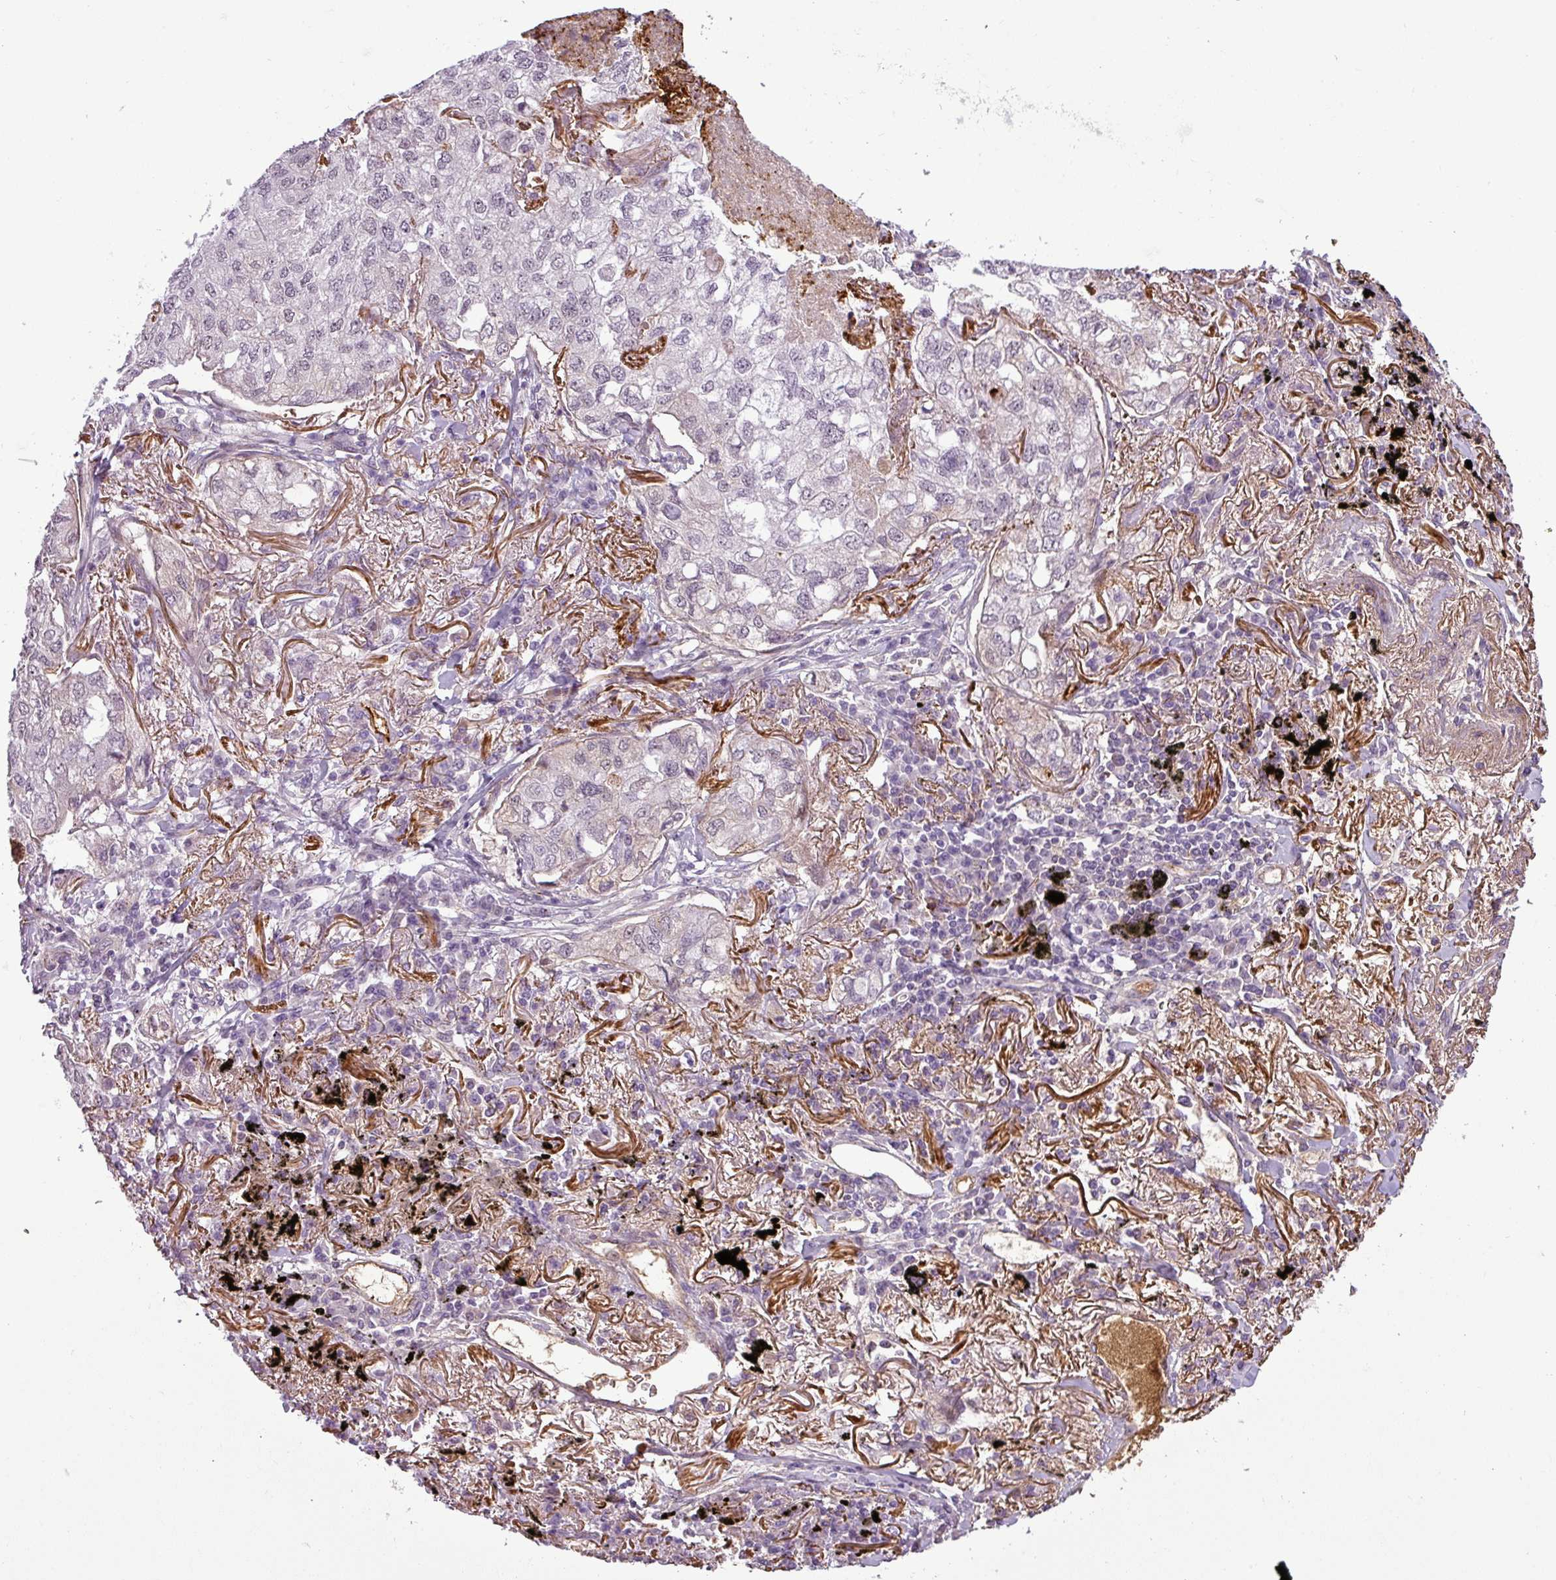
{"staining": {"intensity": "negative", "quantity": "none", "location": "none"}, "tissue": "lung cancer", "cell_type": "Tumor cells", "image_type": "cancer", "snomed": [{"axis": "morphology", "description": "Adenocarcinoma, NOS"}, {"axis": "topography", "description": "Lung"}], "caption": "Adenocarcinoma (lung) was stained to show a protein in brown. There is no significant expression in tumor cells. The staining was performed using DAB (3,3'-diaminobenzidine) to visualize the protein expression in brown, while the nuclei were stained in blue with hematoxylin (Magnification: 20x).", "gene": "APOC1", "patient": {"sex": "male", "age": 65}}